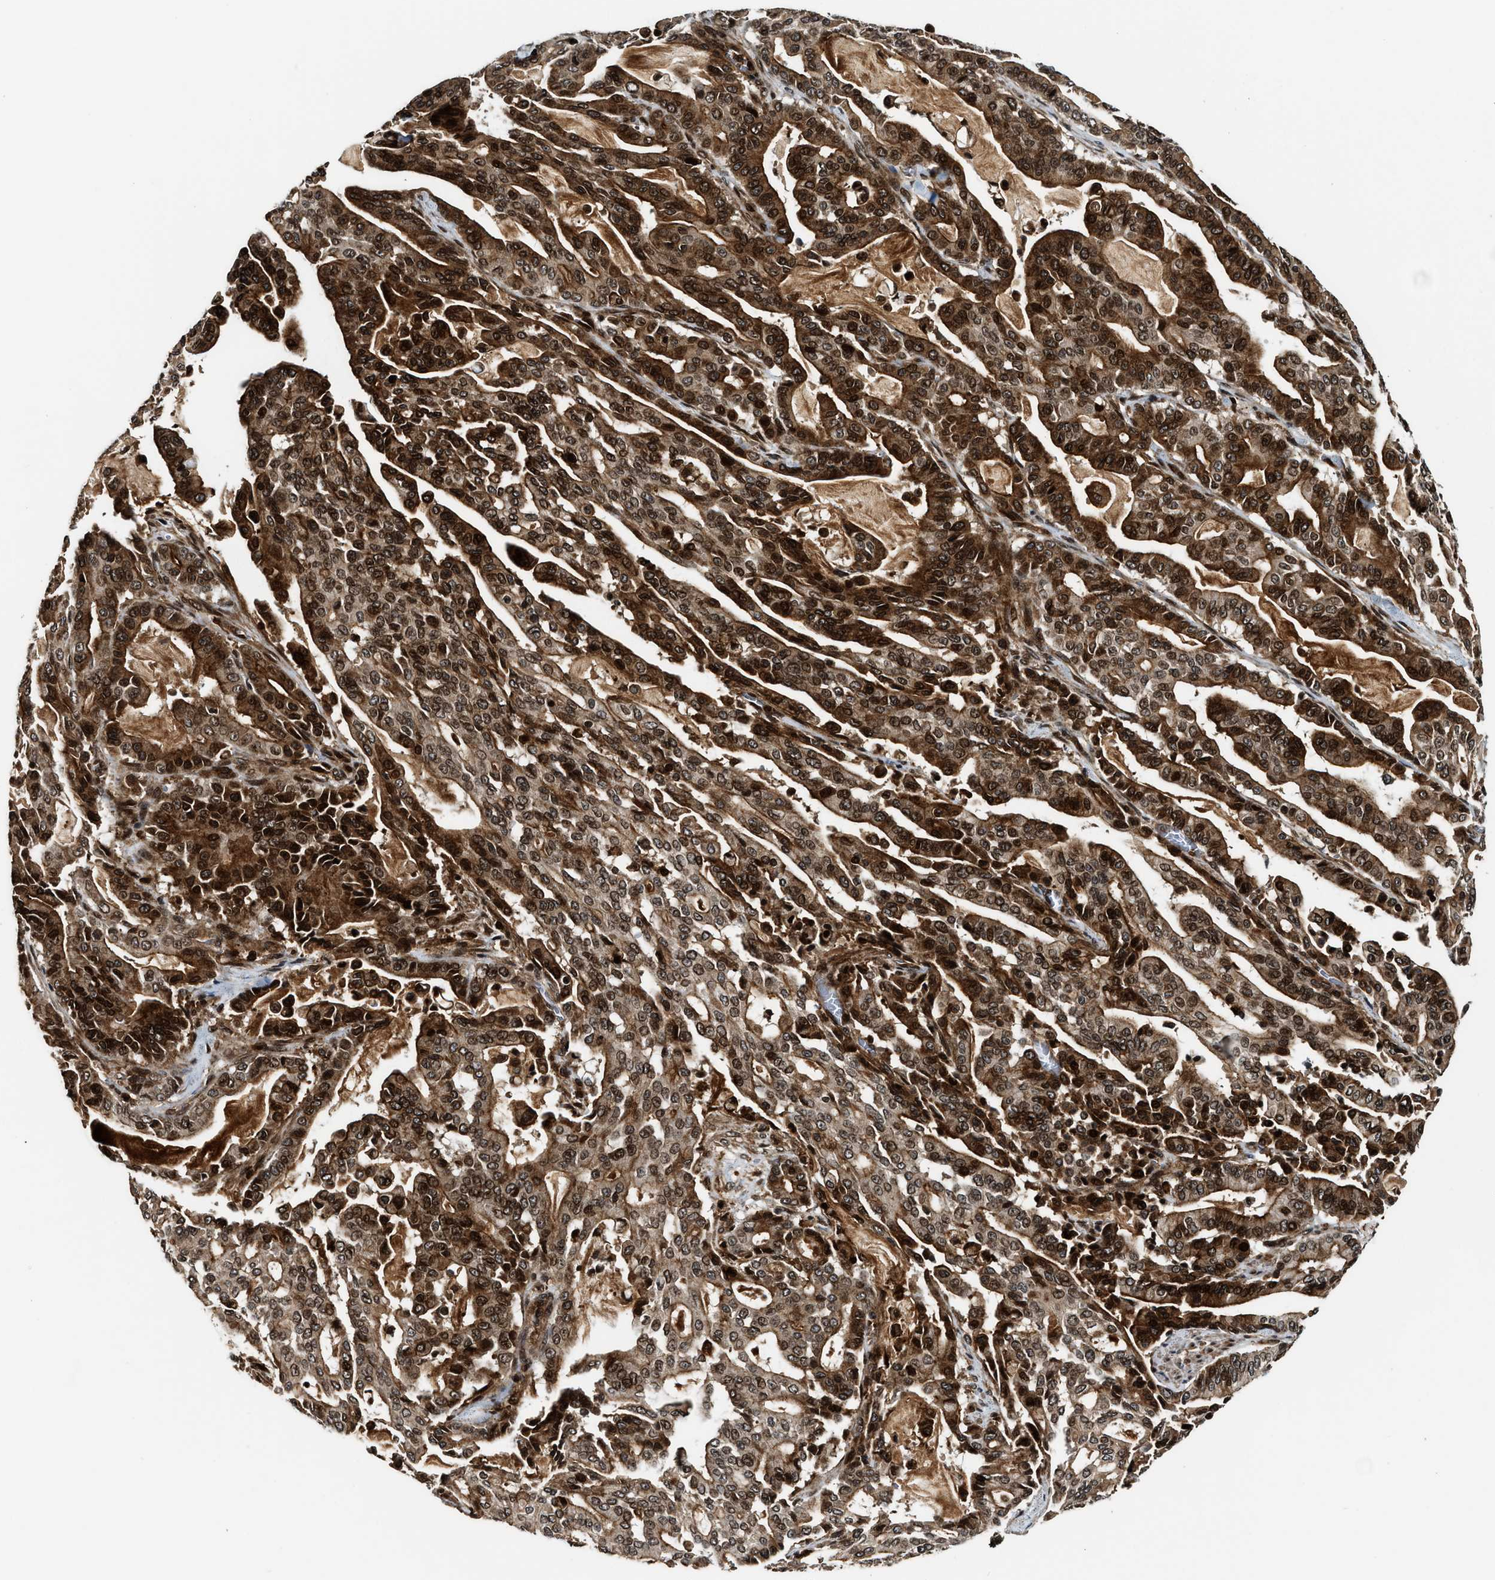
{"staining": {"intensity": "strong", "quantity": ">75%", "location": "cytoplasmic/membranous,nuclear"}, "tissue": "pancreatic cancer", "cell_type": "Tumor cells", "image_type": "cancer", "snomed": [{"axis": "morphology", "description": "Adenocarcinoma, NOS"}, {"axis": "topography", "description": "Pancreas"}], "caption": "IHC photomicrograph of neoplastic tissue: pancreatic cancer (adenocarcinoma) stained using immunohistochemistry (IHC) displays high levels of strong protein expression localized specifically in the cytoplasmic/membranous and nuclear of tumor cells, appearing as a cytoplasmic/membranous and nuclear brown color.", "gene": "MDM2", "patient": {"sex": "male", "age": 63}}